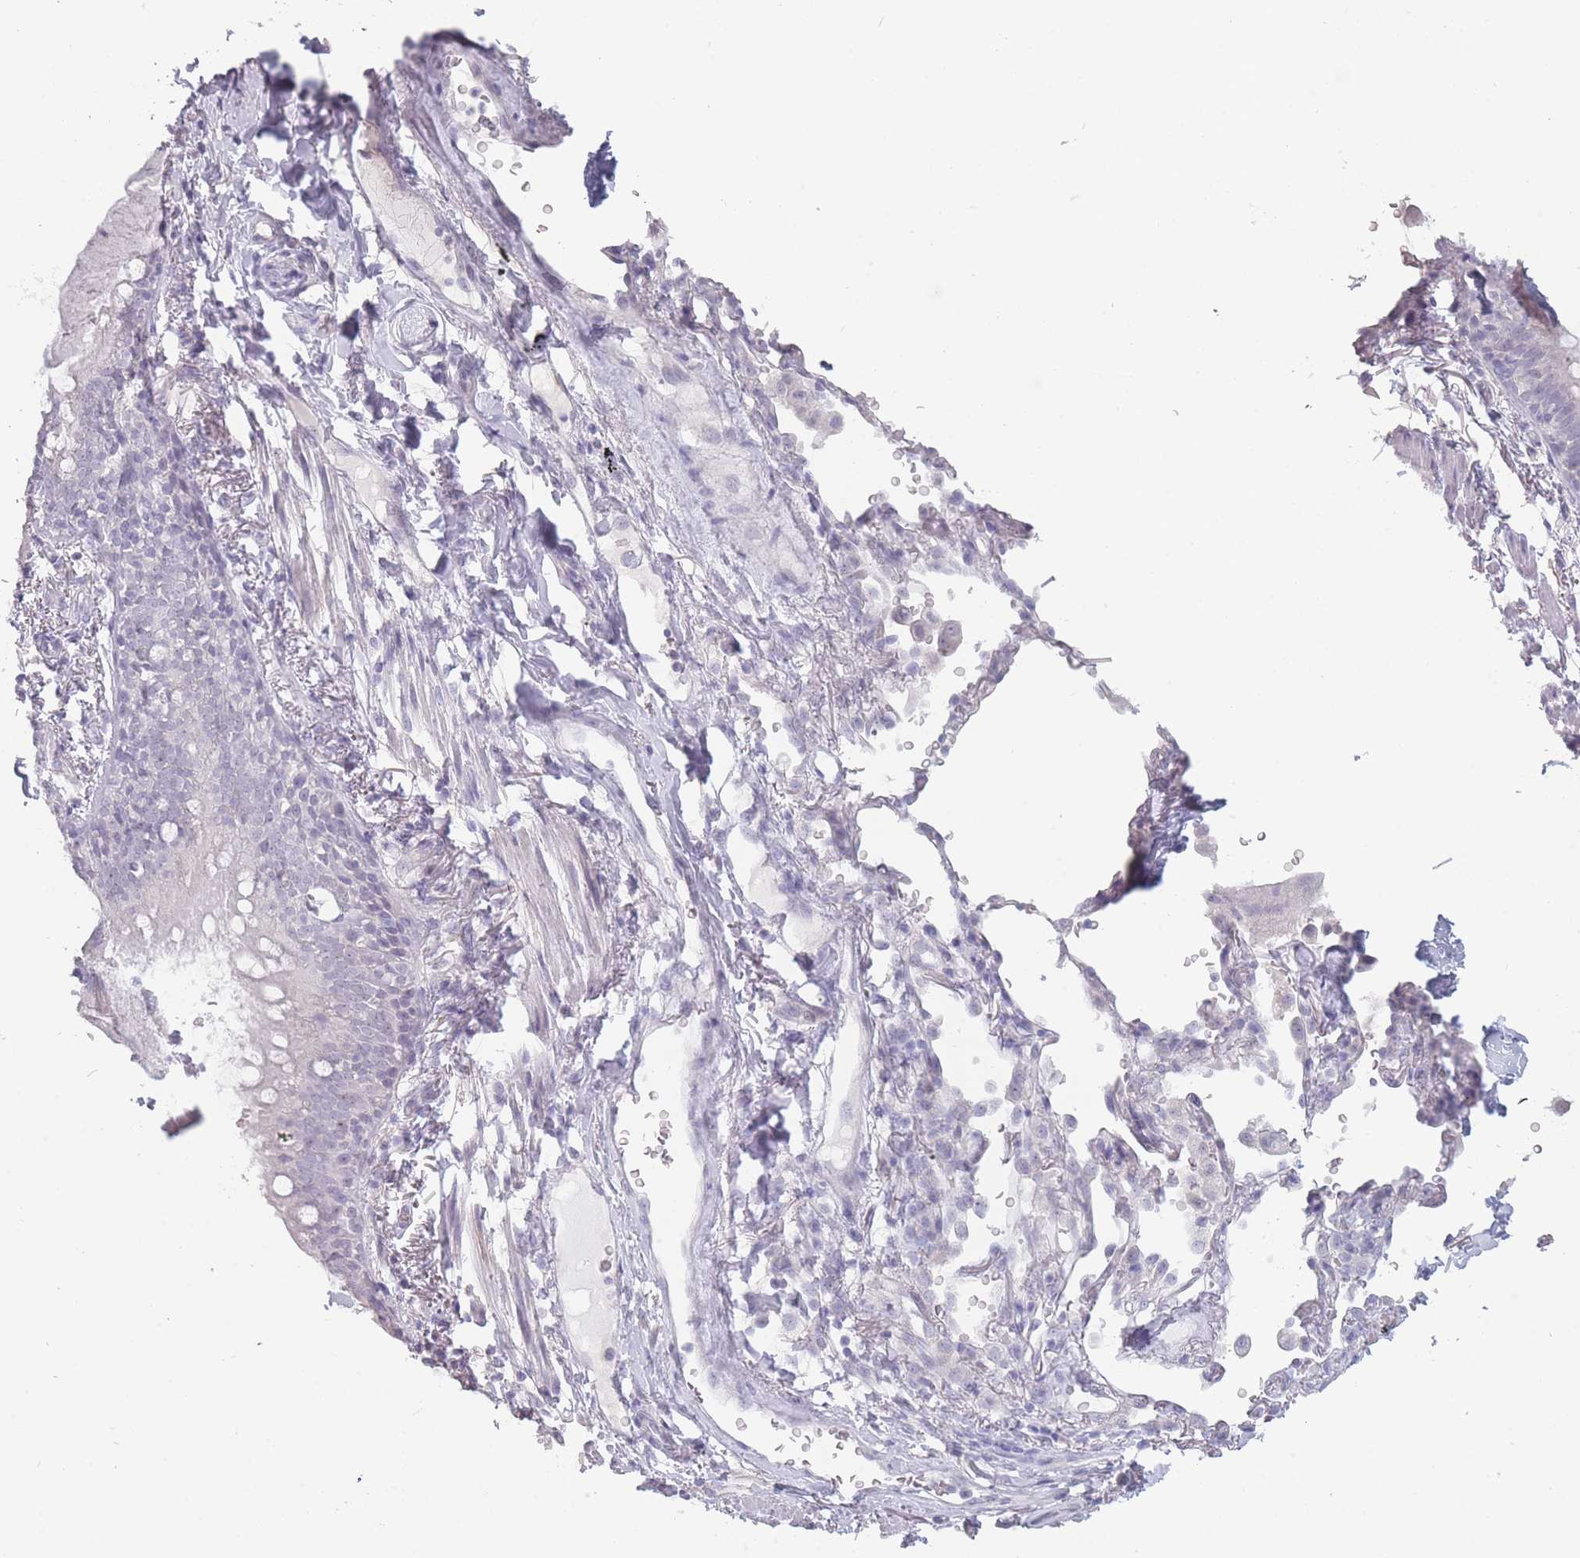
{"staining": {"intensity": "negative", "quantity": "none", "location": "none"}, "tissue": "nasopharynx", "cell_type": "Respiratory epithelial cells", "image_type": "normal", "snomed": [{"axis": "morphology", "description": "Normal tissue, NOS"}, {"axis": "morphology", "description": "Squamous cell carcinoma, NOS"}, {"axis": "topography", "description": "Nasopharynx"}, {"axis": "topography", "description": "Head-Neck"}], "caption": "An image of nasopharynx stained for a protein displays no brown staining in respiratory epithelial cells.", "gene": "ROS1", "patient": {"sex": "male", "age": 85}}